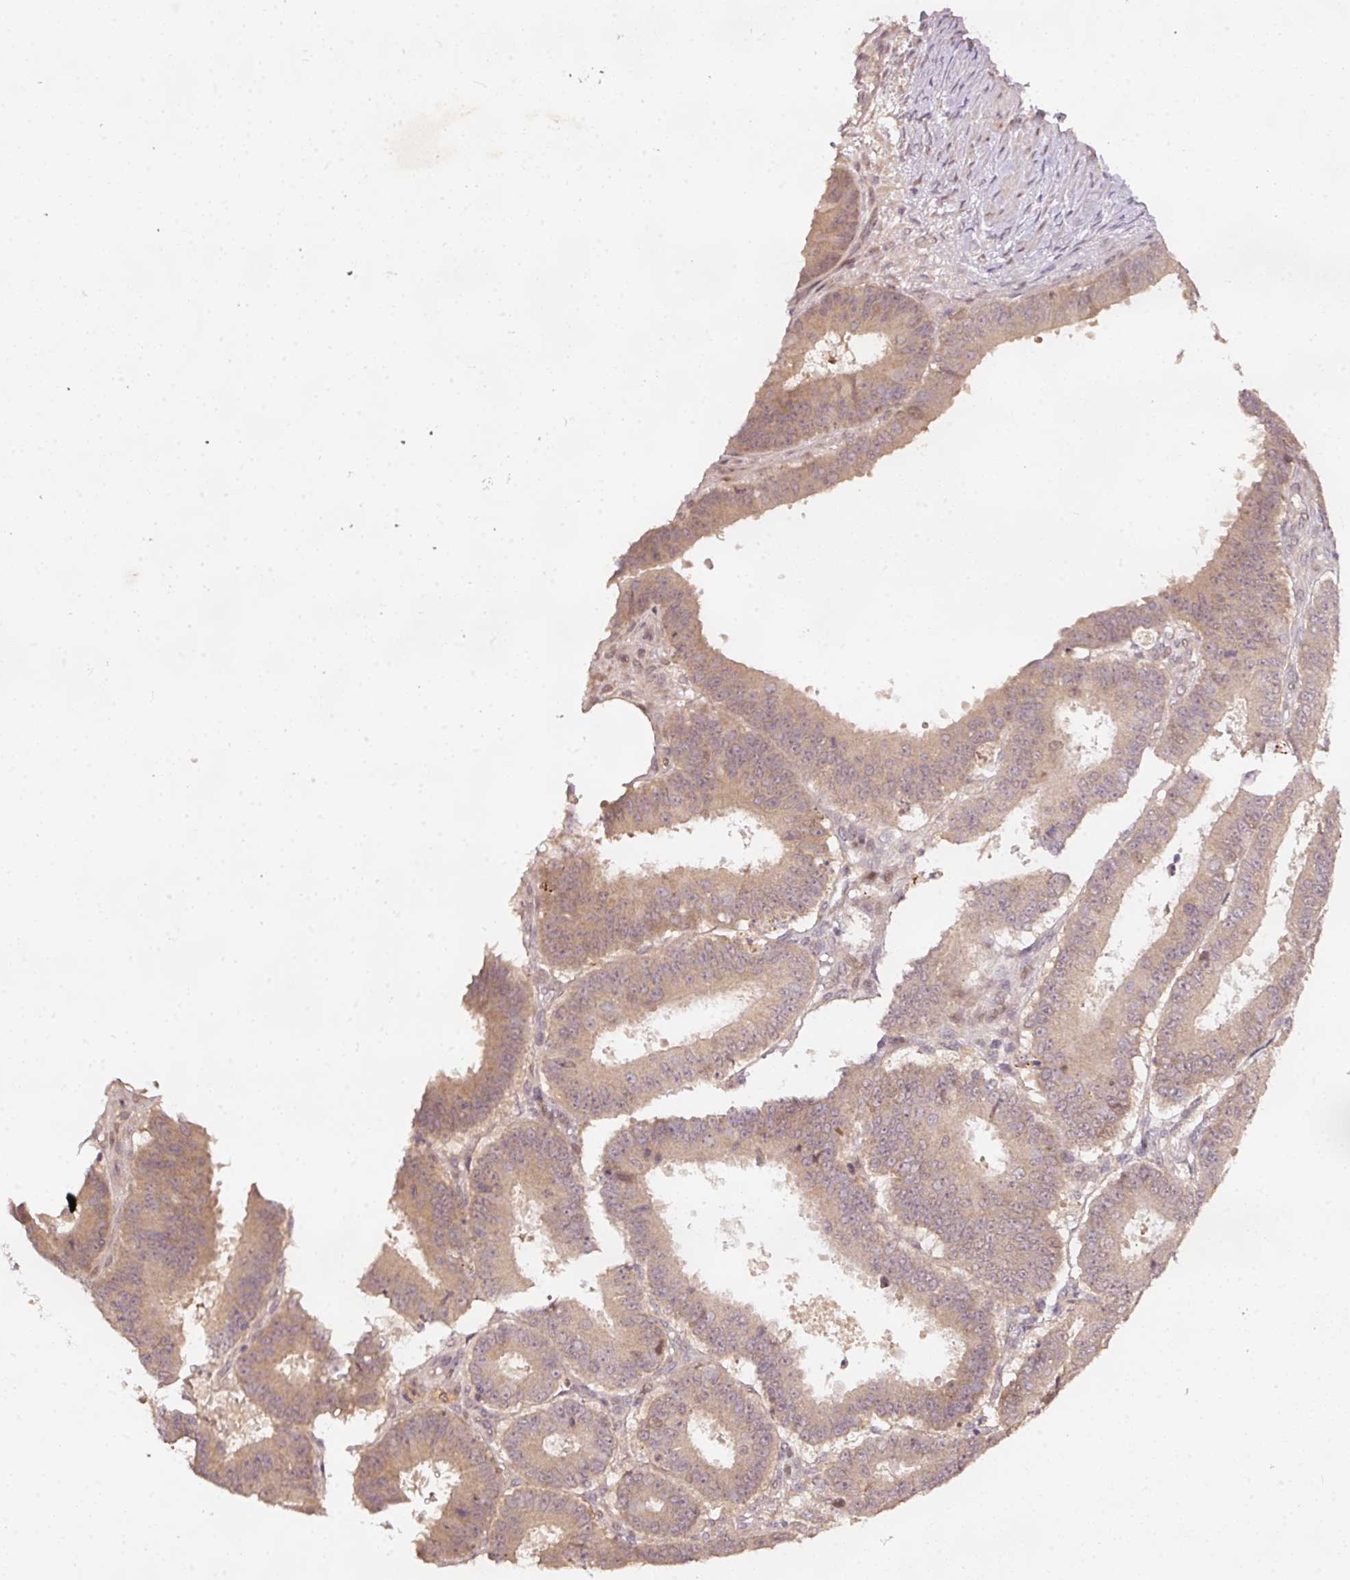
{"staining": {"intensity": "weak", "quantity": ">75%", "location": "cytoplasmic/membranous,nuclear"}, "tissue": "ovarian cancer", "cell_type": "Tumor cells", "image_type": "cancer", "snomed": [{"axis": "morphology", "description": "Carcinoma, endometroid"}, {"axis": "topography", "description": "Appendix"}, {"axis": "topography", "description": "Ovary"}], "caption": "A histopathology image of endometroid carcinoma (ovarian) stained for a protein demonstrates weak cytoplasmic/membranous and nuclear brown staining in tumor cells. The staining was performed using DAB (3,3'-diaminobenzidine) to visualize the protein expression in brown, while the nuclei were stained in blue with hematoxylin (Magnification: 20x).", "gene": "PCDHB1", "patient": {"sex": "female", "age": 42}}